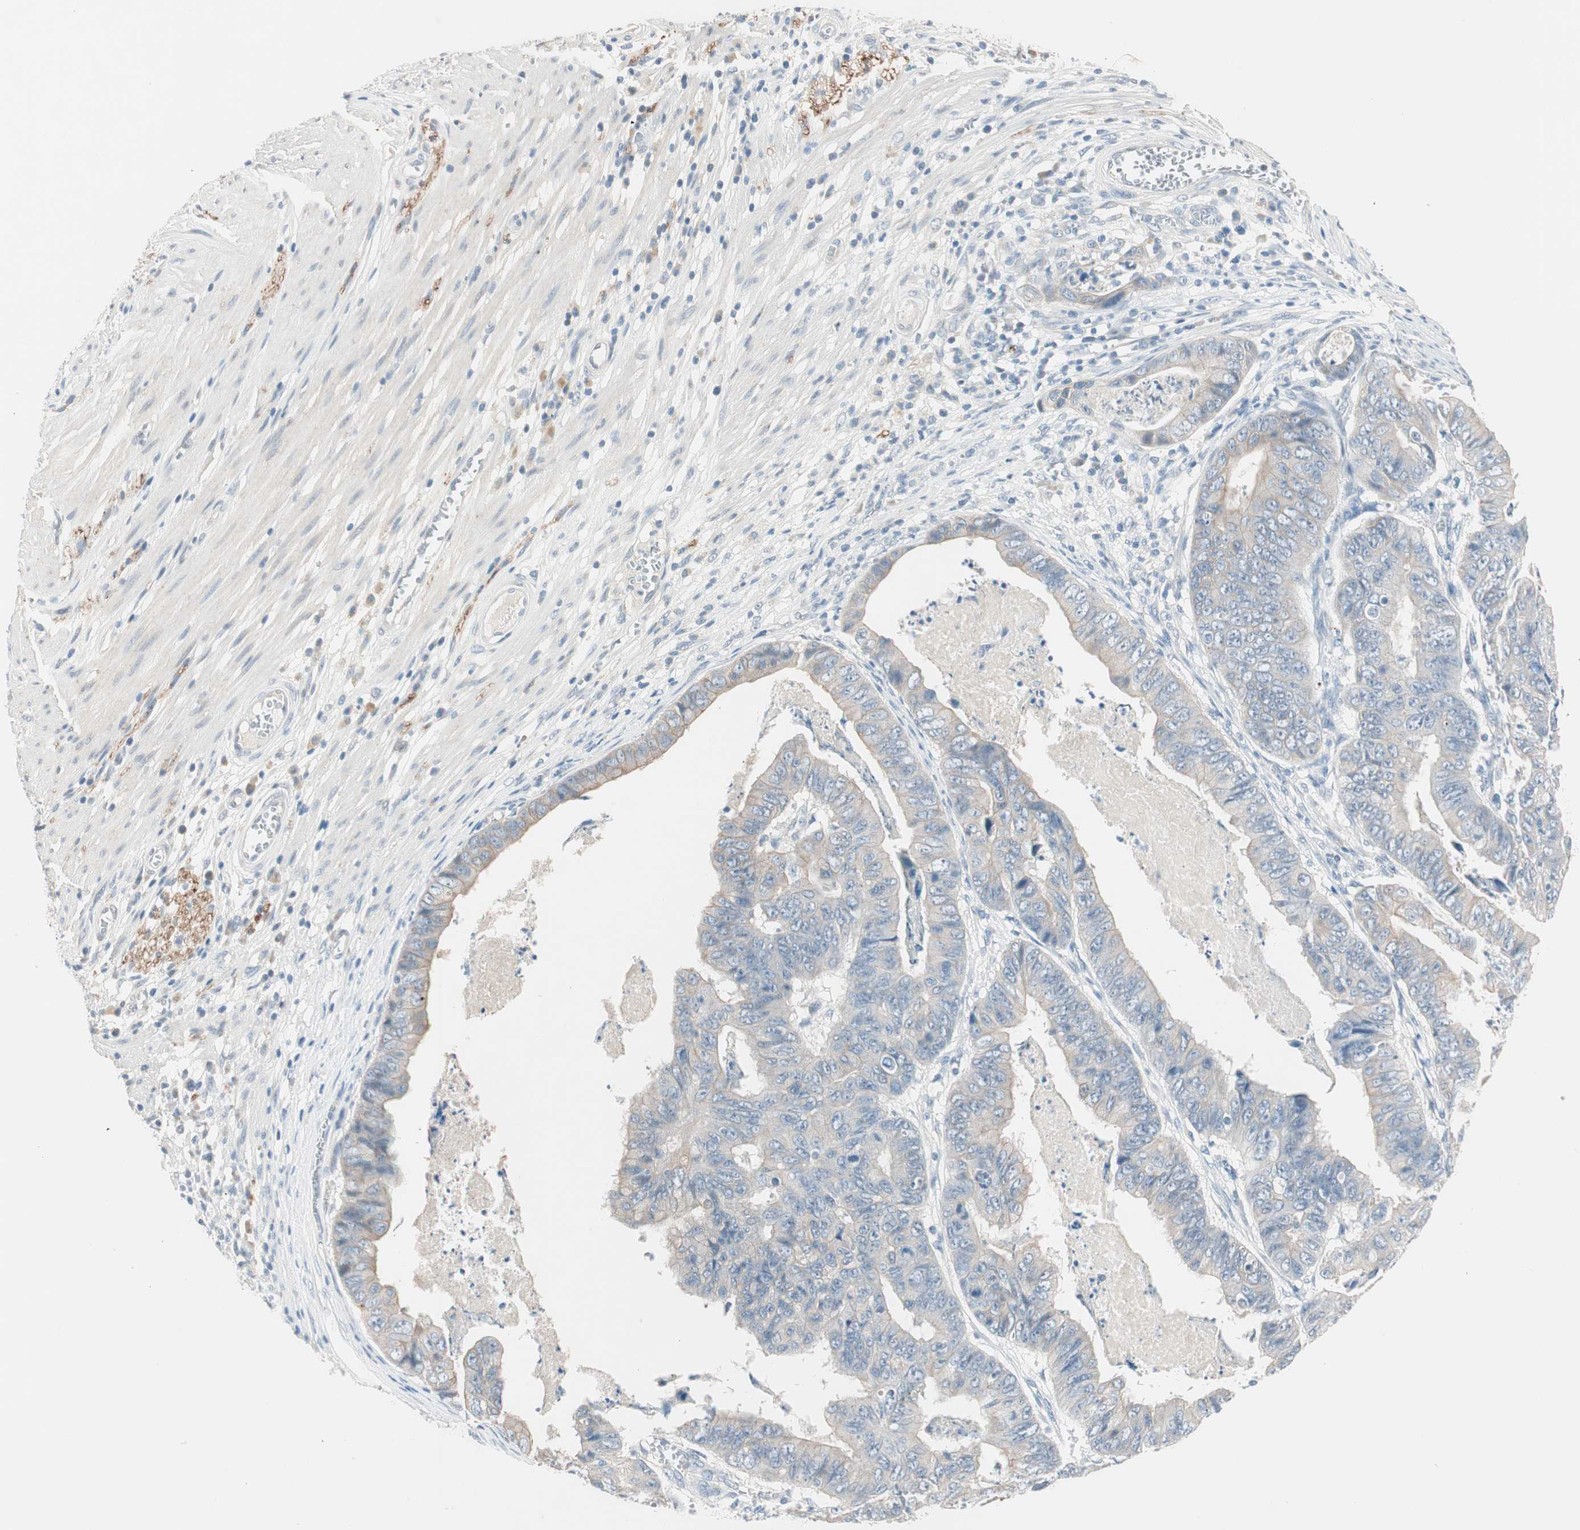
{"staining": {"intensity": "weak", "quantity": ">75%", "location": "cytoplasmic/membranous"}, "tissue": "stomach cancer", "cell_type": "Tumor cells", "image_type": "cancer", "snomed": [{"axis": "morphology", "description": "Adenocarcinoma, NOS"}, {"axis": "topography", "description": "Stomach, lower"}], "caption": "Stomach cancer (adenocarcinoma) stained for a protein (brown) exhibits weak cytoplasmic/membranous positive expression in about >75% of tumor cells.", "gene": "GNAO1", "patient": {"sex": "male", "age": 77}}